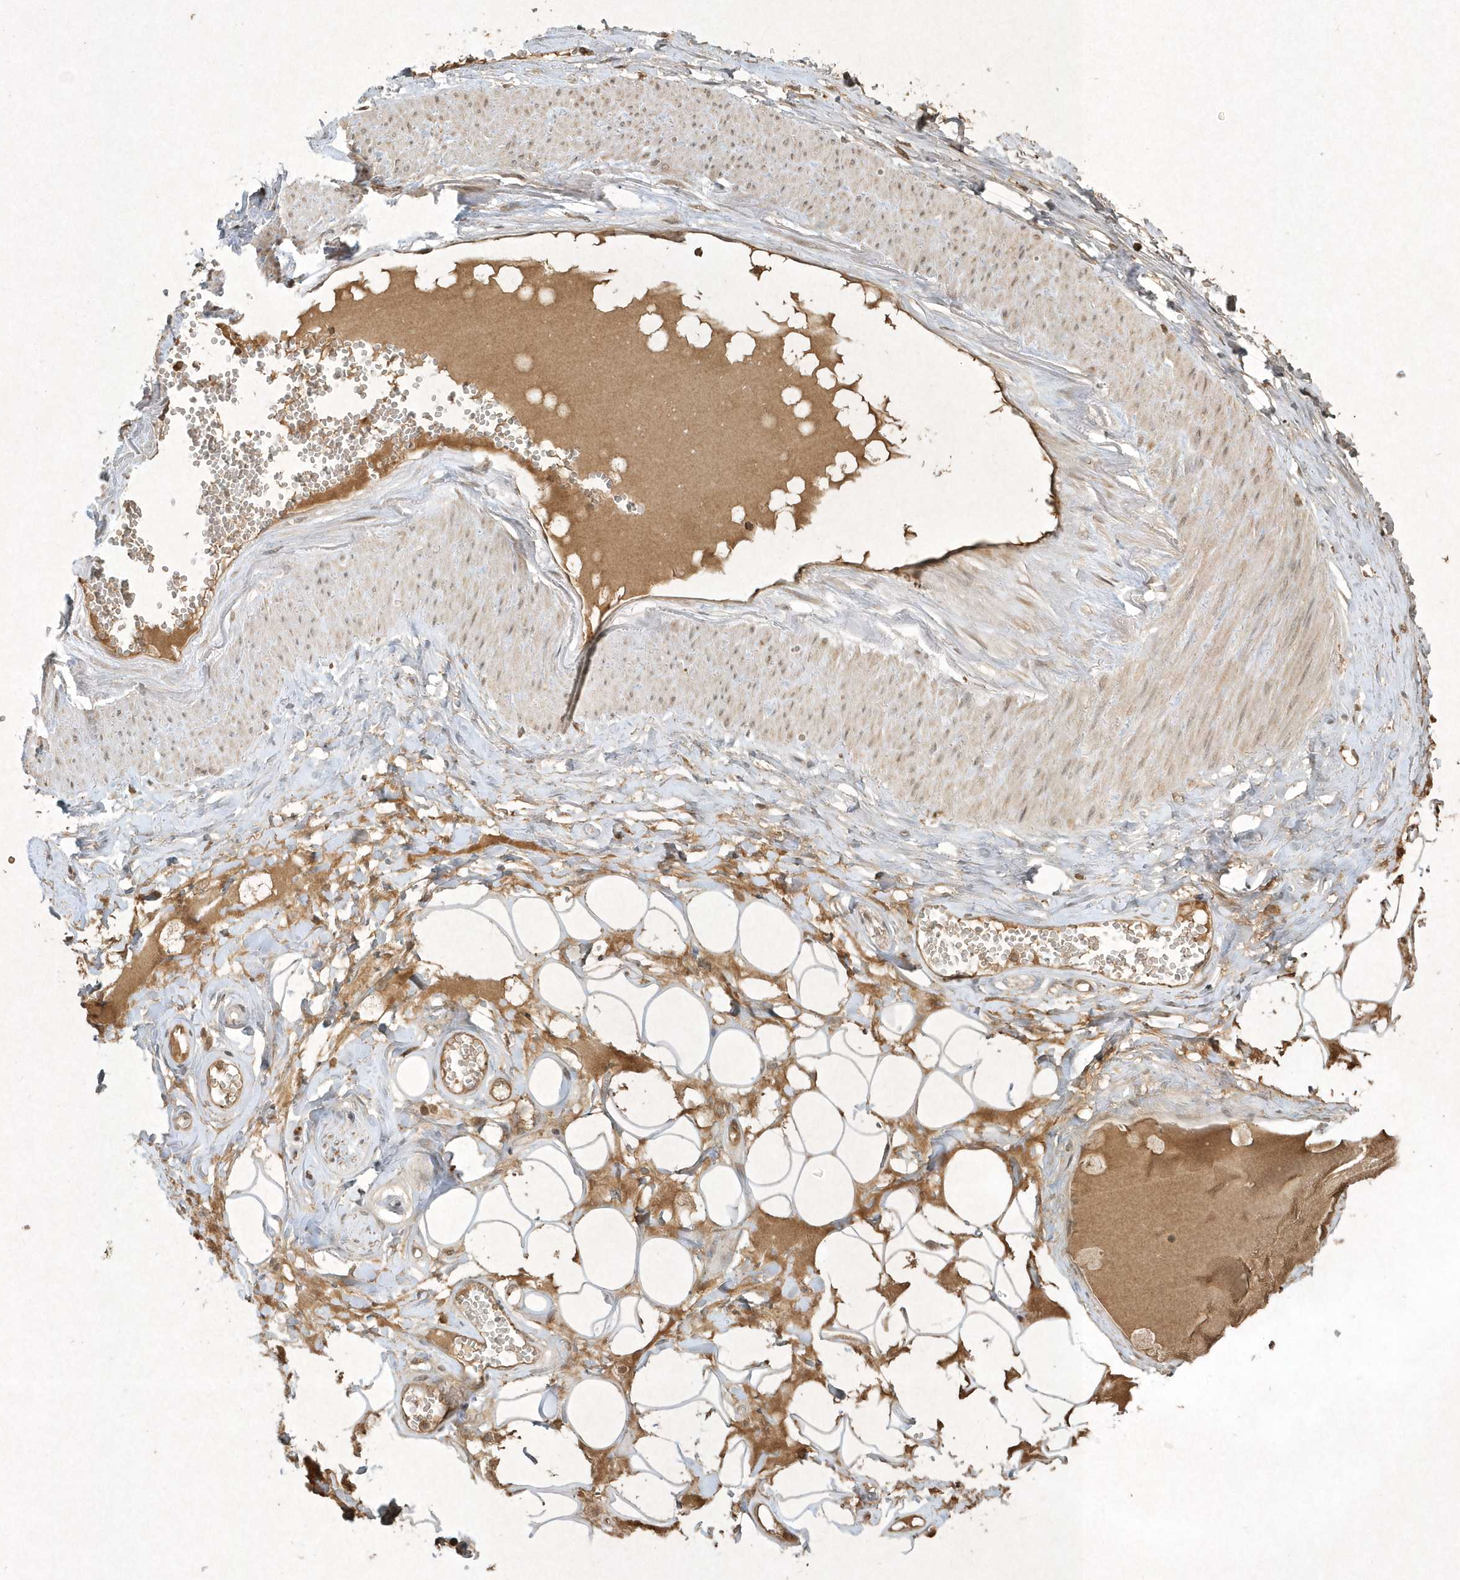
{"staining": {"intensity": "negative", "quantity": "none", "location": "none"}, "tissue": "adipose tissue", "cell_type": "Adipocytes", "image_type": "normal", "snomed": [{"axis": "morphology", "description": "Normal tissue, NOS"}, {"axis": "morphology", "description": "Inflammation, NOS"}, {"axis": "topography", "description": "Salivary gland"}, {"axis": "topography", "description": "Peripheral nerve tissue"}], "caption": "A high-resolution histopathology image shows immunohistochemistry staining of unremarkable adipose tissue, which displays no significant positivity in adipocytes.", "gene": "PLTP", "patient": {"sex": "female", "age": 75}}